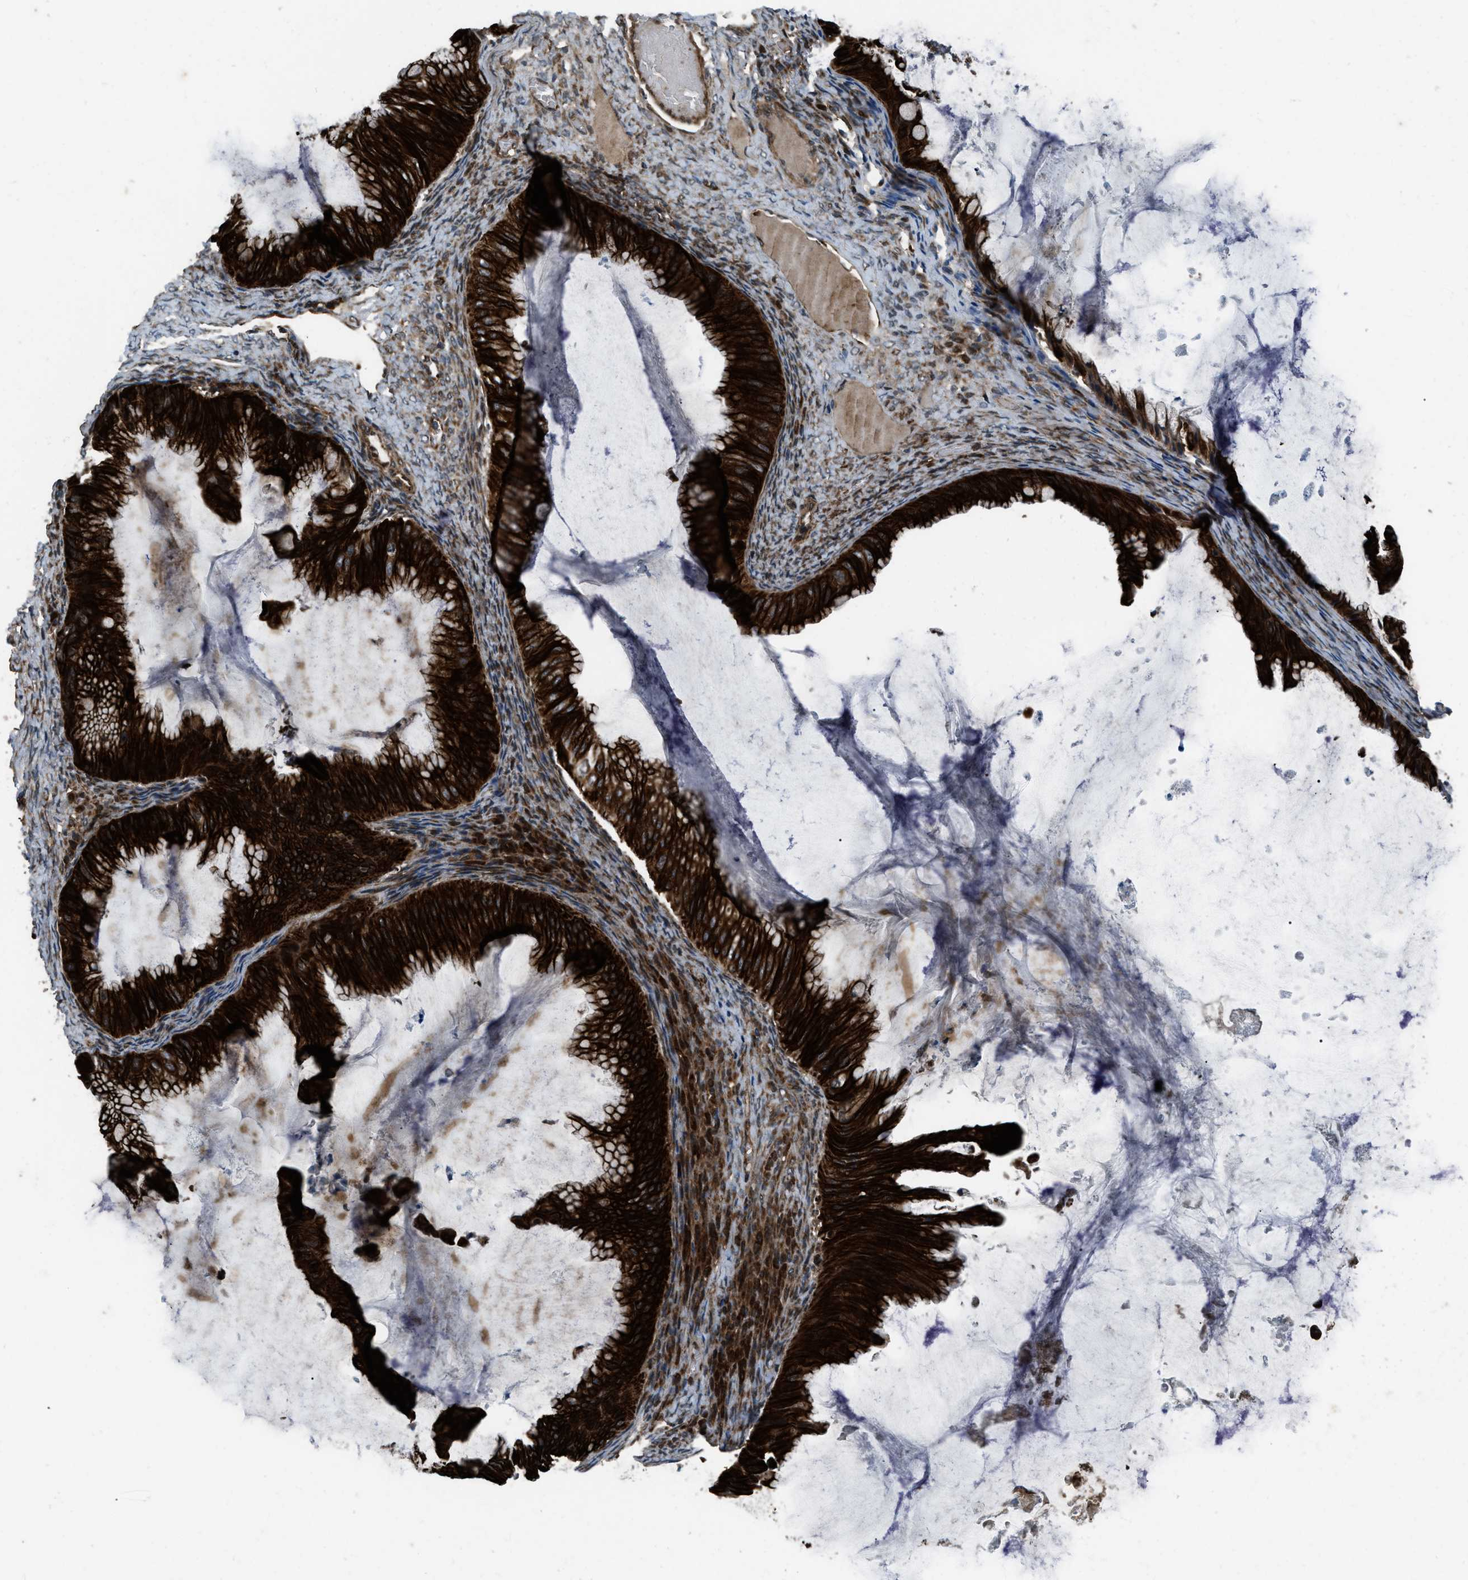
{"staining": {"intensity": "strong", "quantity": ">75%", "location": "cytoplasmic/membranous"}, "tissue": "ovarian cancer", "cell_type": "Tumor cells", "image_type": "cancer", "snomed": [{"axis": "morphology", "description": "Cystadenocarcinoma, mucinous, NOS"}, {"axis": "topography", "description": "Ovary"}], "caption": "Protein staining exhibits strong cytoplasmic/membranous positivity in about >75% of tumor cells in mucinous cystadenocarcinoma (ovarian).", "gene": "IRAK4", "patient": {"sex": "female", "age": 61}}